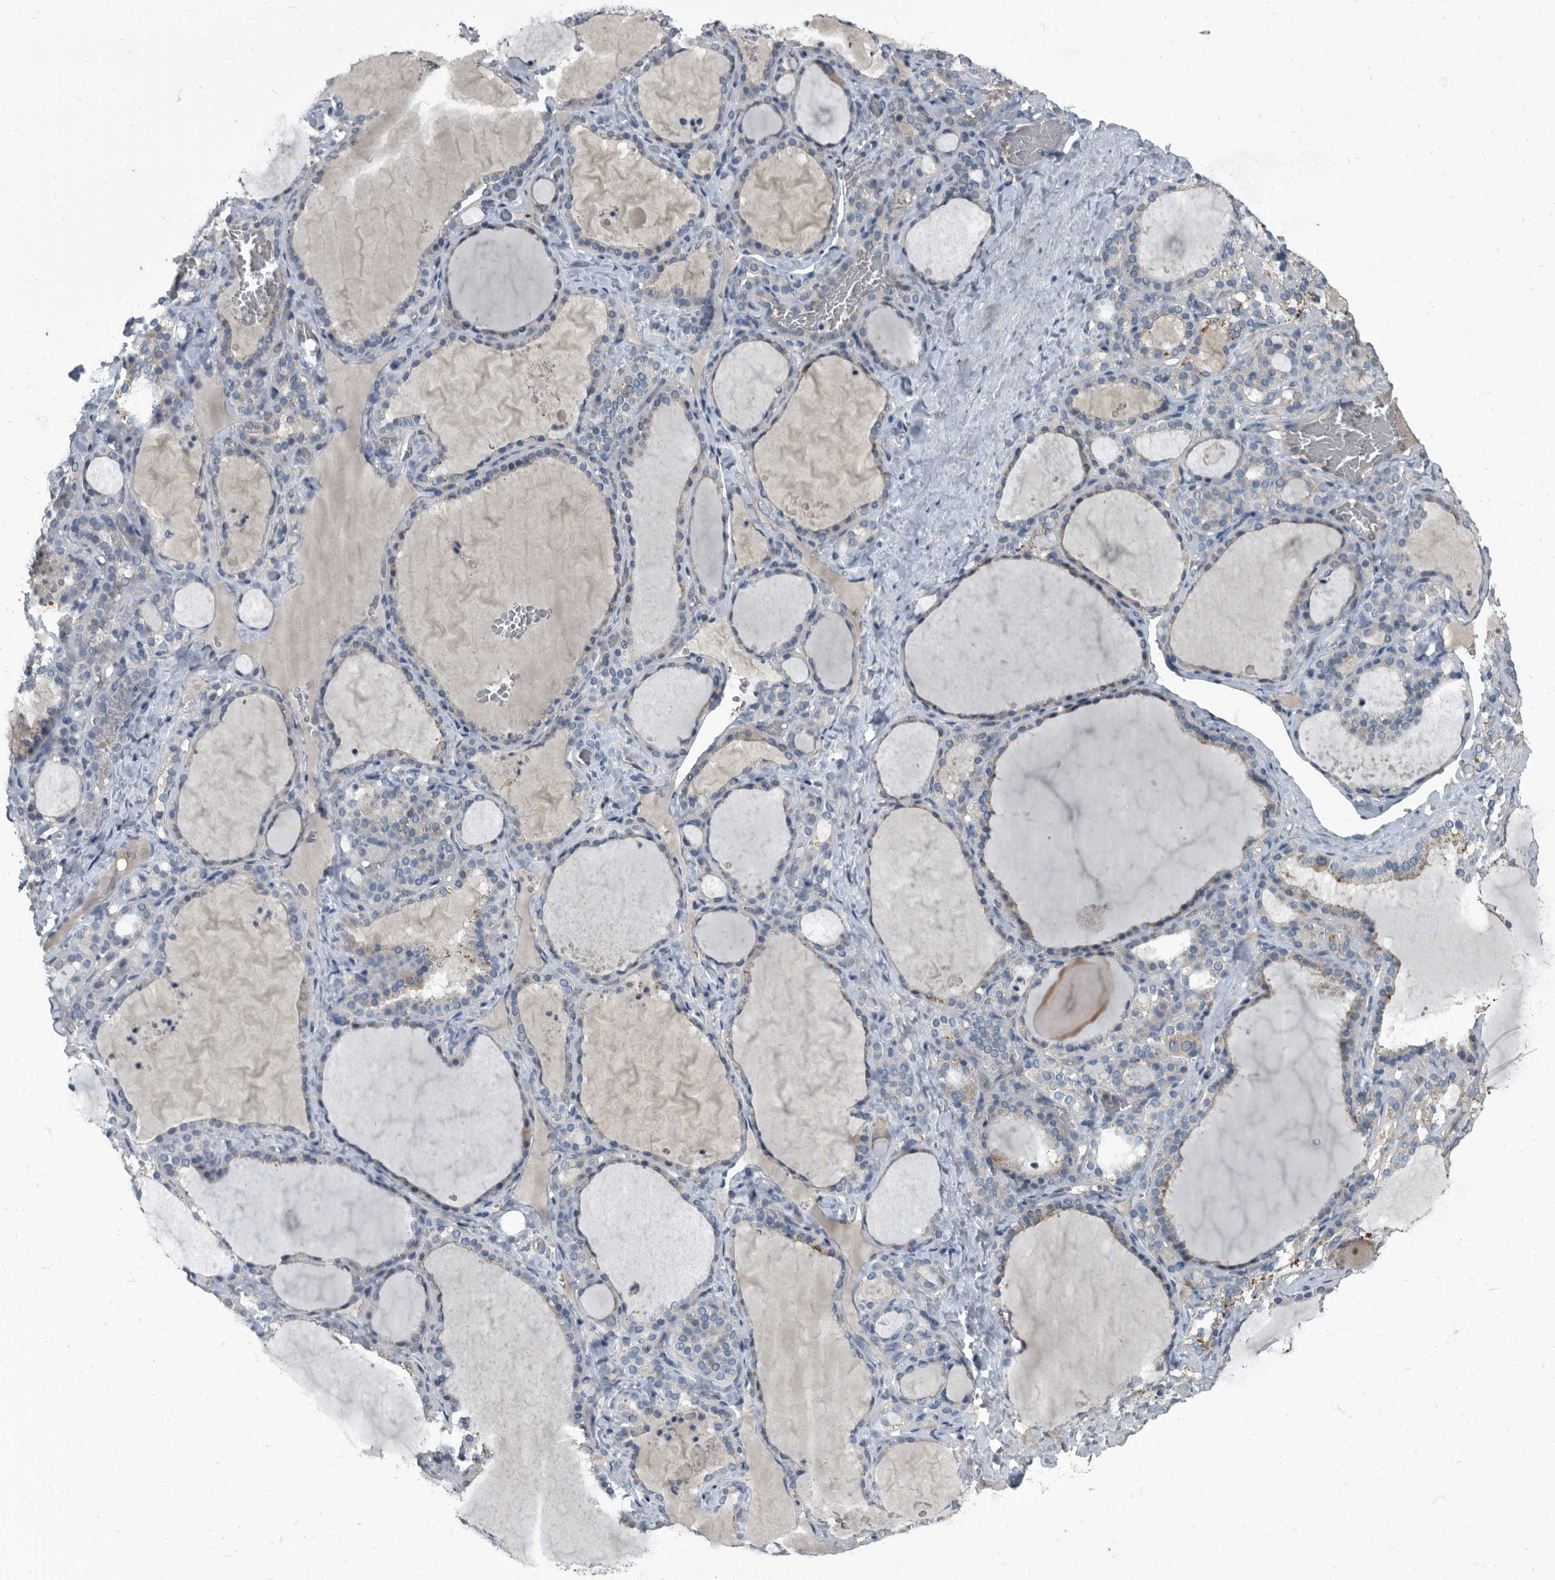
{"staining": {"intensity": "negative", "quantity": "none", "location": "none"}, "tissue": "thyroid gland", "cell_type": "Glandular cells", "image_type": "normal", "snomed": [{"axis": "morphology", "description": "Normal tissue, NOS"}, {"axis": "topography", "description": "Thyroid gland"}], "caption": "High magnification brightfield microscopy of benign thyroid gland stained with DAB (brown) and counterstained with hematoxylin (blue): glandular cells show no significant expression.", "gene": "CDV3", "patient": {"sex": "female", "age": 22}}